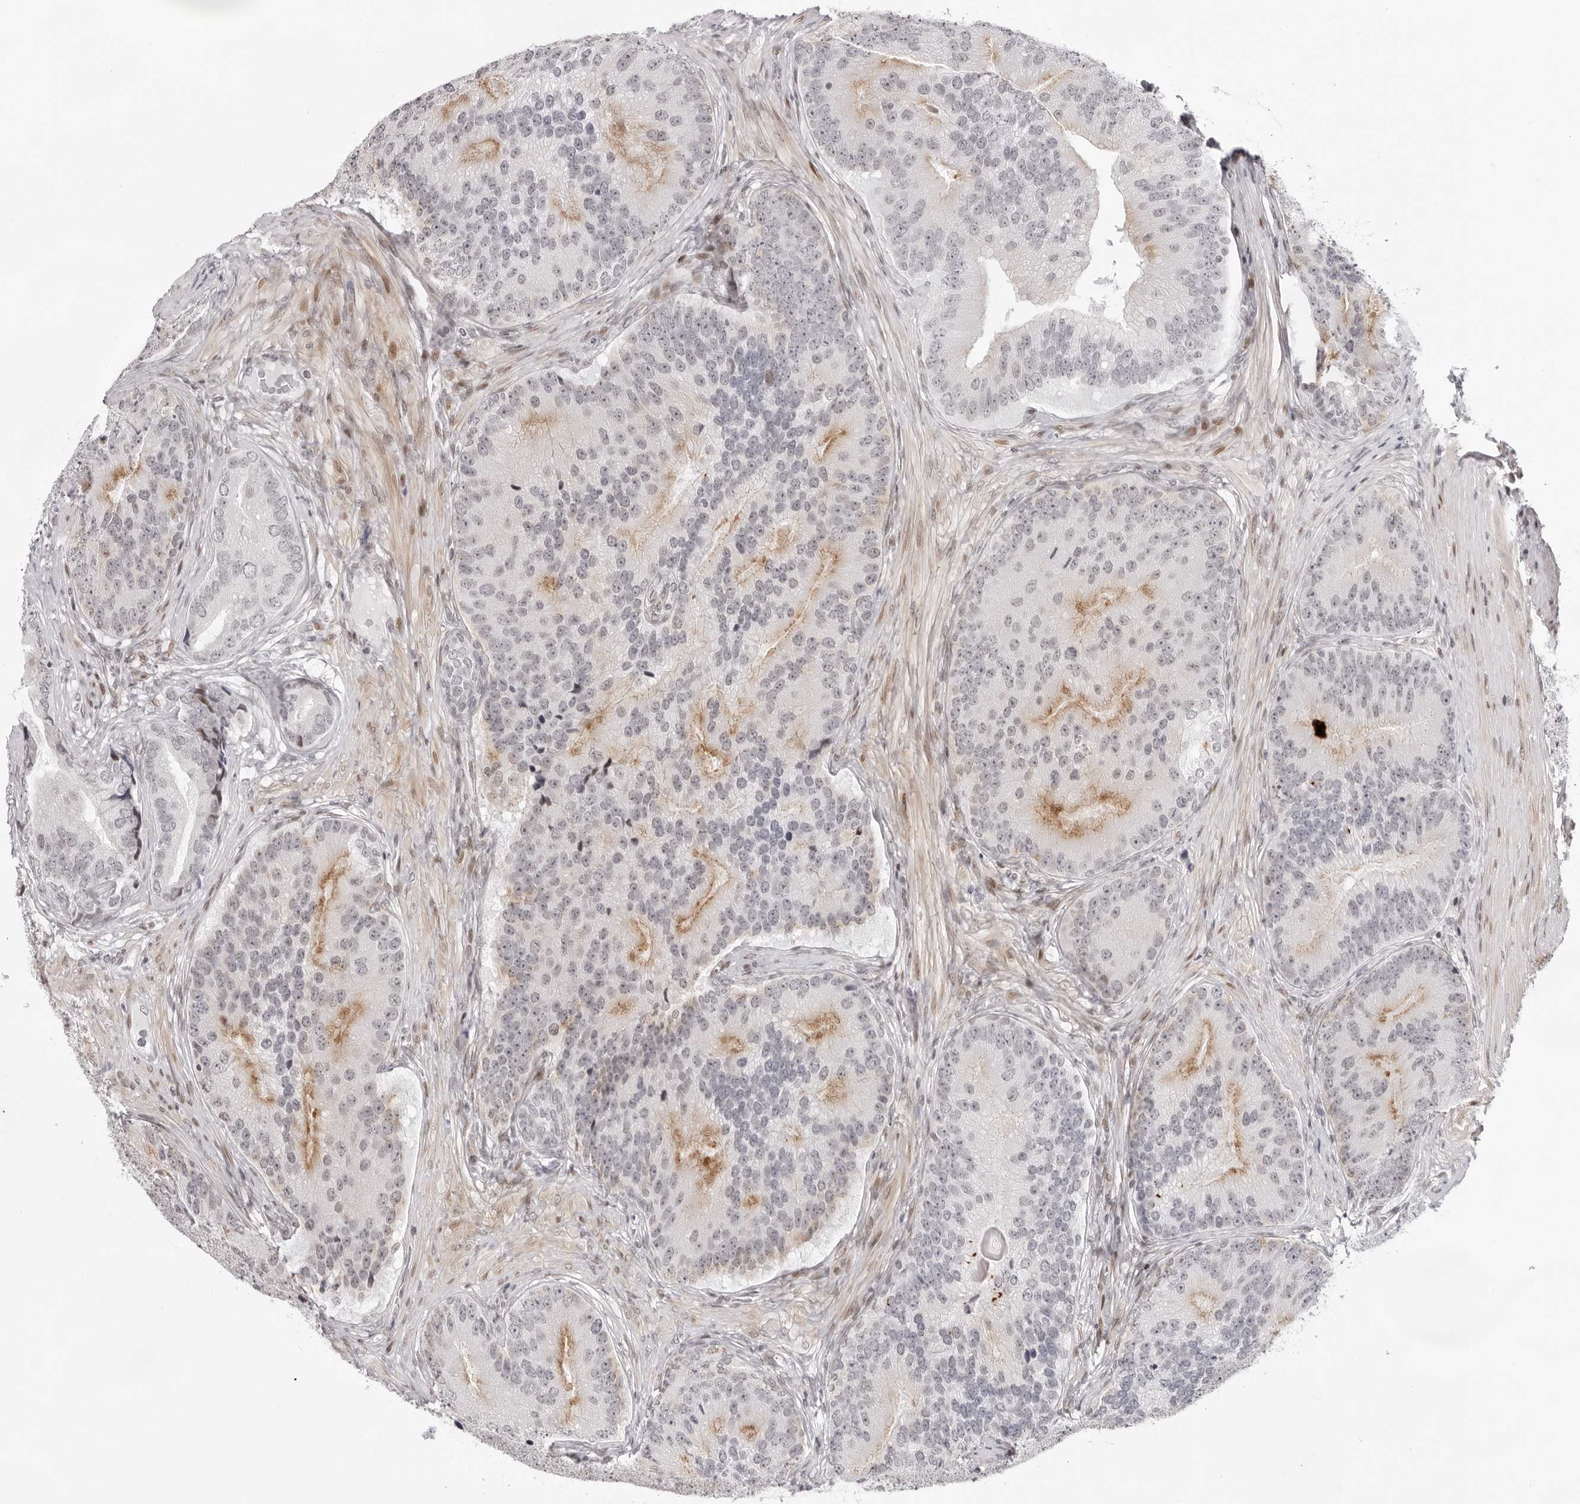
{"staining": {"intensity": "moderate", "quantity": "<25%", "location": "cytoplasmic/membranous"}, "tissue": "prostate cancer", "cell_type": "Tumor cells", "image_type": "cancer", "snomed": [{"axis": "morphology", "description": "Adenocarcinoma, High grade"}, {"axis": "topography", "description": "Prostate"}], "caption": "Protein staining reveals moderate cytoplasmic/membranous expression in about <25% of tumor cells in prostate cancer.", "gene": "NTPCR", "patient": {"sex": "male", "age": 70}}